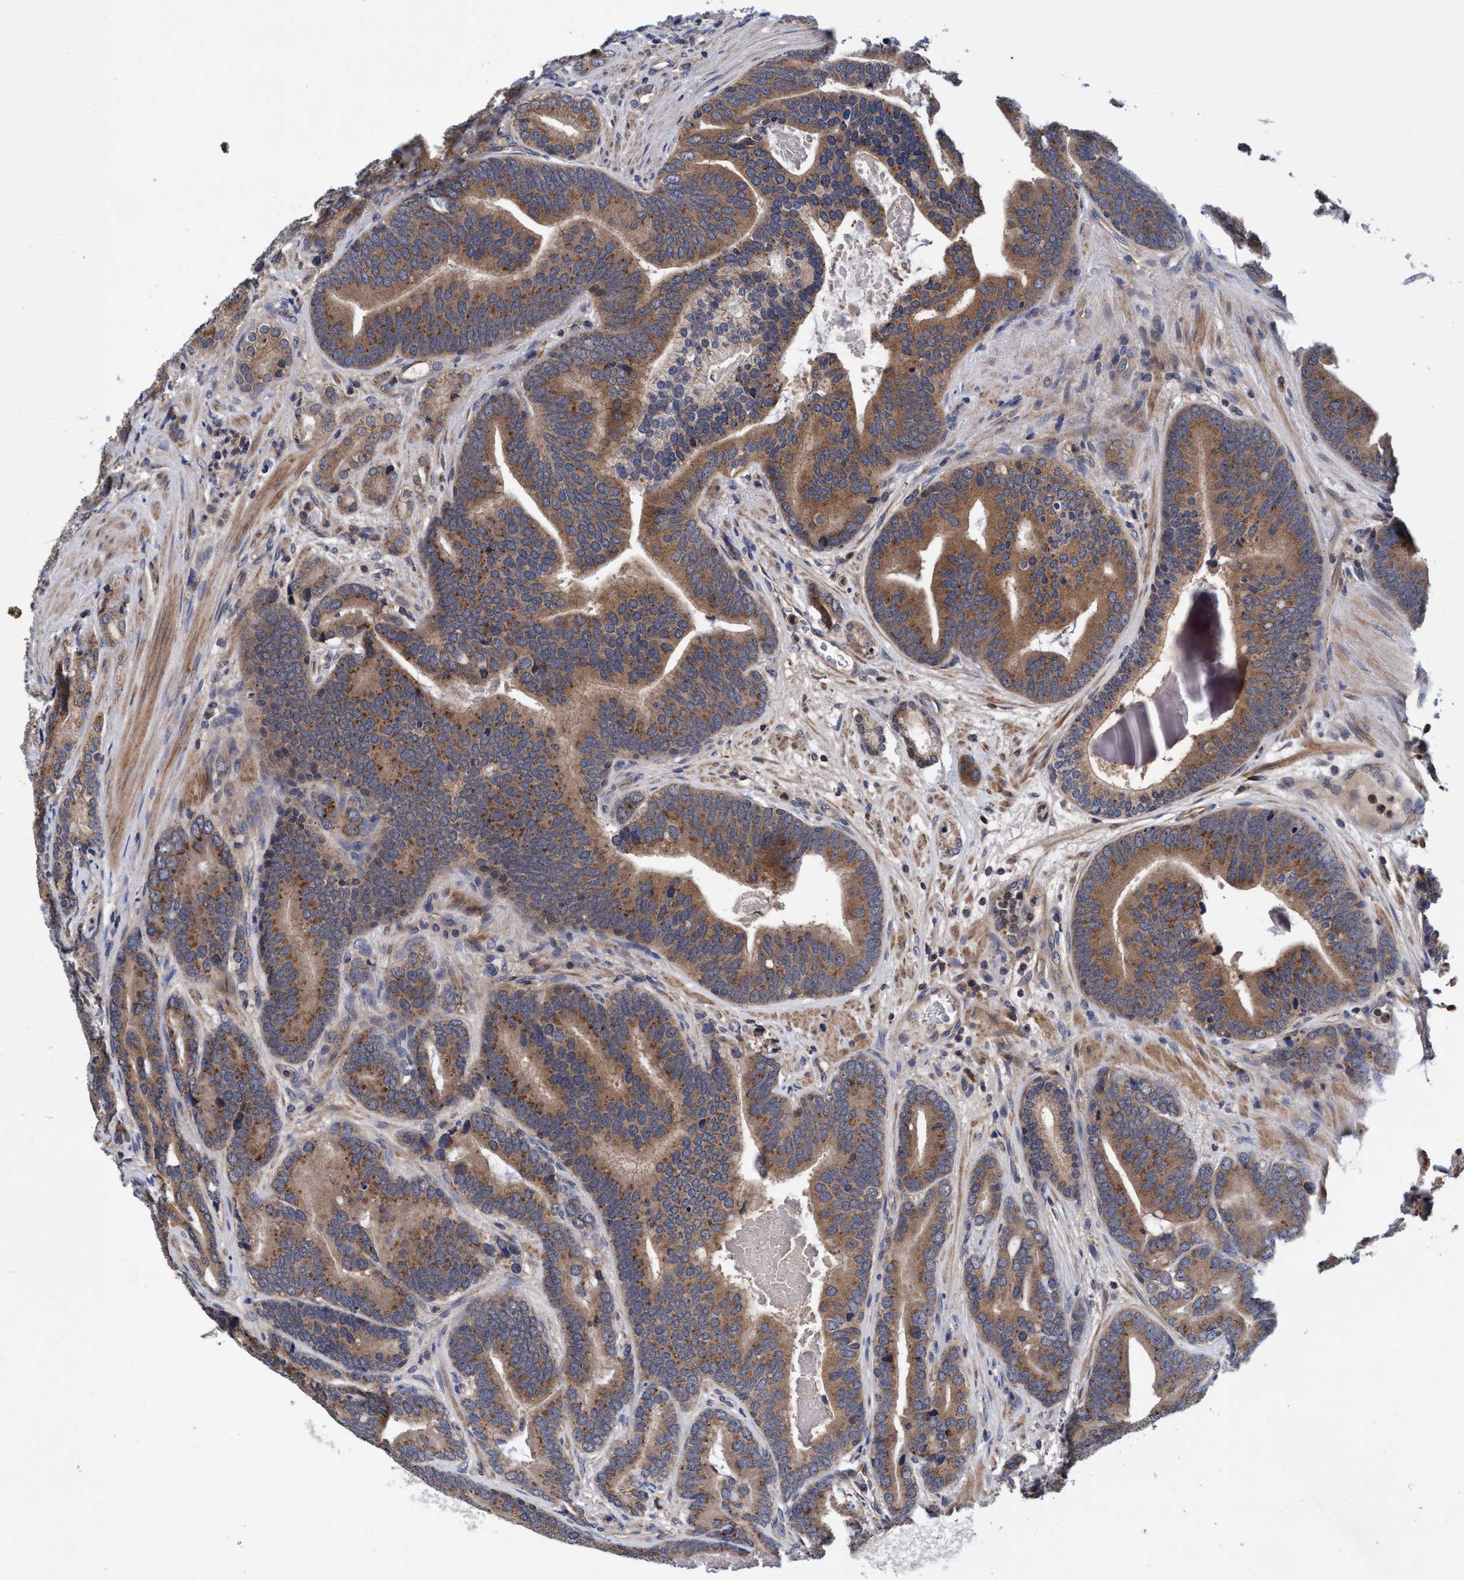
{"staining": {"intensity": "moderate", "quantity": ">75%", "location": "cytoplasmic/membranous"}, "tissue": "prostate cancer", "cell_type": "Tumor cells", "image_type": "cancer", "snomed": [{"axis": "morphology", "description": "Adenocarcinoma, High grade"}, {"axis": "topography", "description": "Prostate"}], "caption": "Immunohistochemical staining of human prostate cancer displays moderate cytoplasmic/membranous protein staining in approximately >75% of tumor cells. (DAB (3,3'-diaminobenzidine) IHC with brightfield microscopy, high magnification).", "gene": "CALCOCO2", "patient": {"sex": "male", "age": 55}}